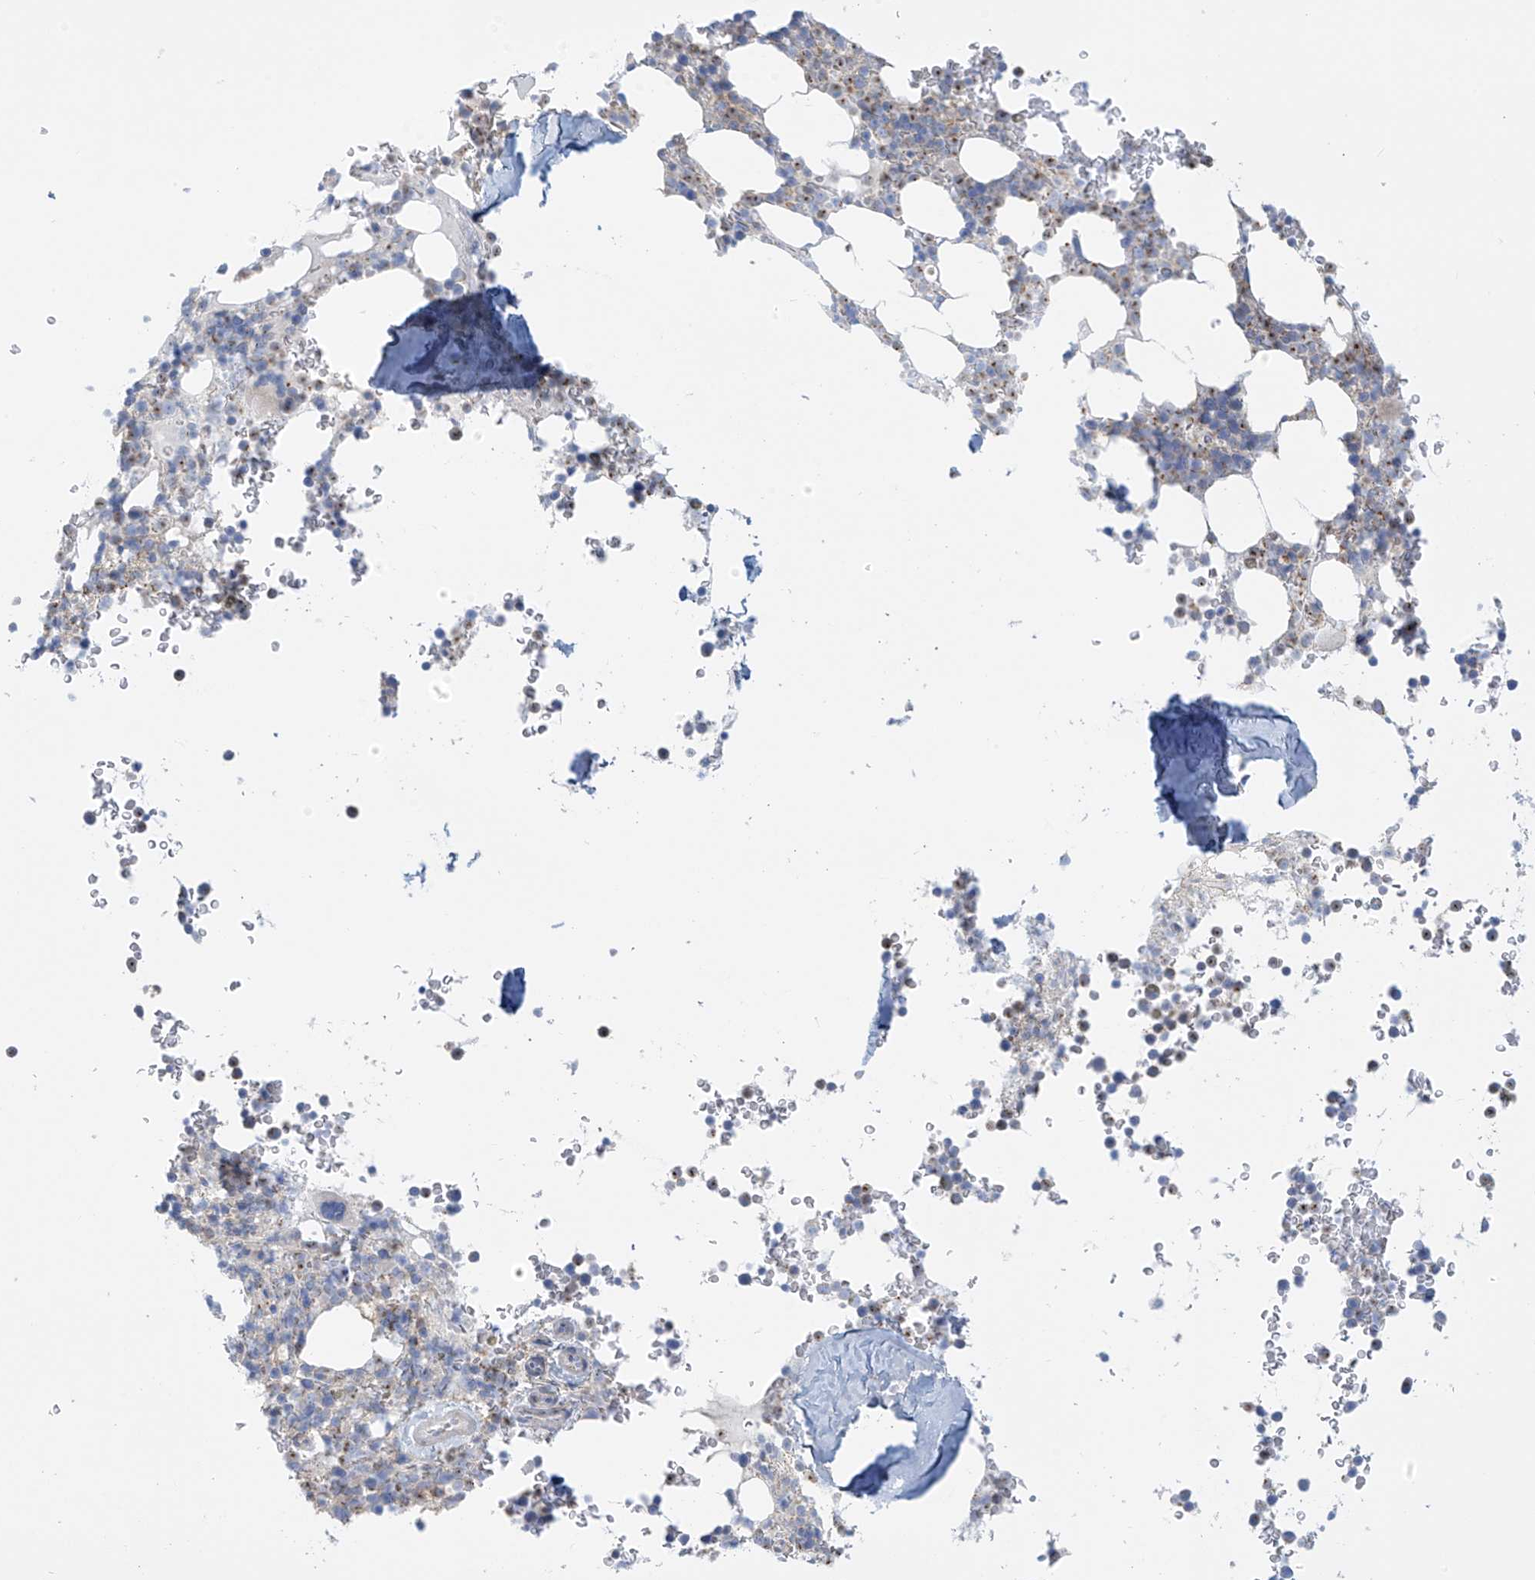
{"staining": {"intensity": "weak", "quantity": "25%-75%", "location": "cytoplasmic/membranous"}, "tissue": "bone marrow", "cell_type": "Hematopoietic cells", "image_type": "normal", "snomed": [{"axis": "morphology", "description": "Normal tissue, NOS"}, {"axis": "topography", "description": "Bone marrow"}], "caption": "Hematopoietic cells display low levels of weak cytoplasmic/membranous staining in approximately 25%-75% of cells in normal human bone marrow.", "gene": "FABP2", "patient": {"sex": "male", "age": 58}}